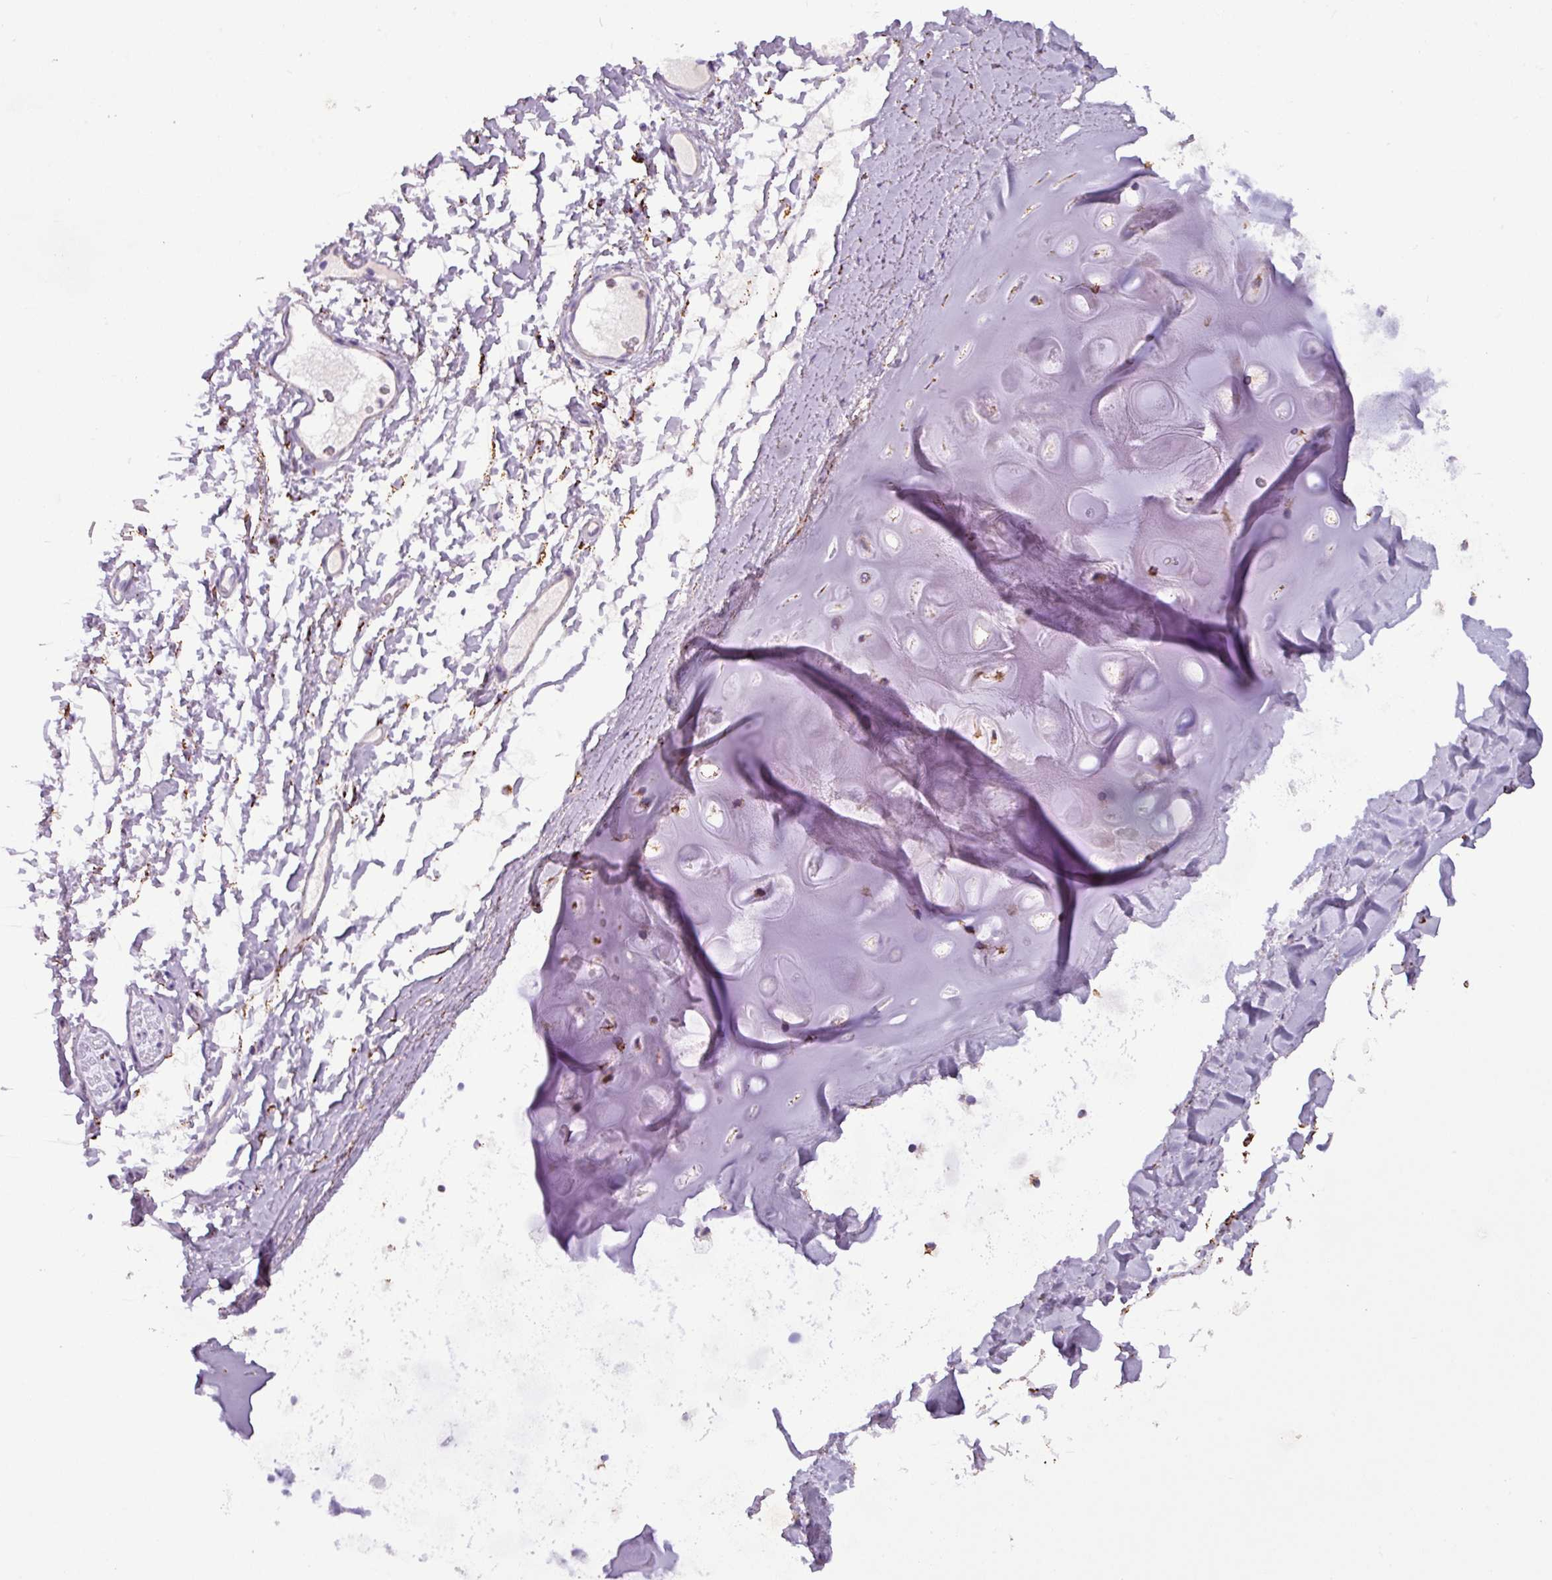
{"staining": {"intensity": "moderate", "quantity": "25%-75%", "location": "cytoplasmic/membranous"}, "tissue": "soft tissue", "cell_type": "Chondrocytes", "image_type": "normal", "snomed": [{"axis": "morphology", "description": "Normal tissue, NOS"}, {"axis": "topography", "description": "Cartilage tissue"}, {"axis": "topography", "description": "Bronchus"}], "caption": "A brown stain labels moderate cytoplasmic/membranous positivity of a protein in chondrocytes of unremarkable soft tissue.", "gene": "ZNF667", "patient": {"sex": "female", "age": 72}}